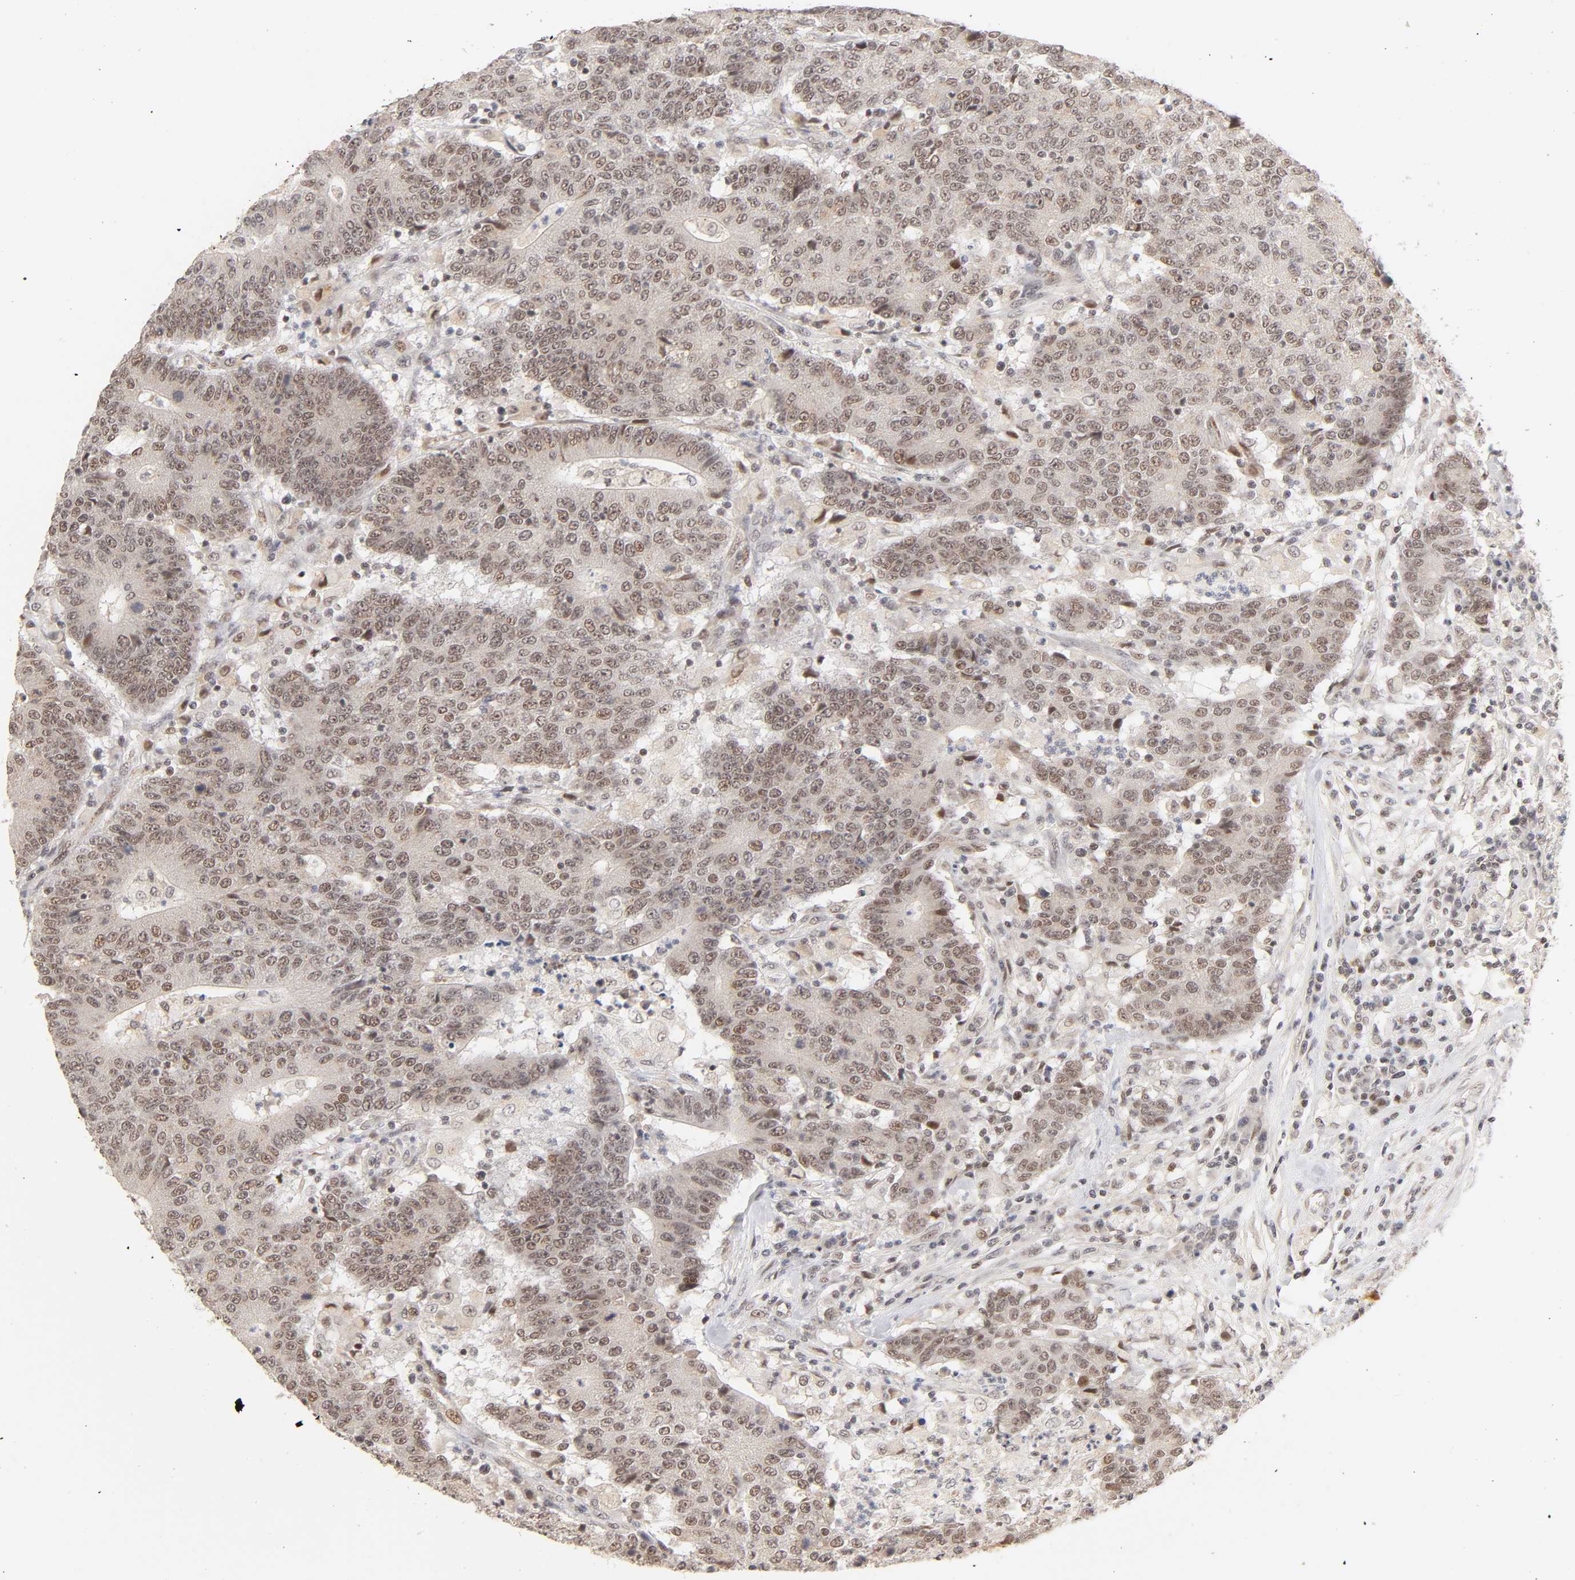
{"staining": {"intensity": "weak", "quantity": "25%-75%", "location": "cytoplasmic/membranous,nuclear"}, "tissue": "colorectal cancer", "cell_type": "Tumor cells", "image_type": "cancer", "snomed": [{"axis": "morphology", "description": "Normal tissue, NOS"}, {"axis": "morphology", "description": "Adenocarcinoma, NOS"}, {"axis": "topography", "description": "Colon"}], "caption": "The immunohistochemical stain shows weak cytoplasmic/membranous and nuclear positivity in tumor cells of colorectal cancer (adenocarcinoma) tissue.", "gene": "TAF10", "patient": {"sex": "female", "age": 75}}